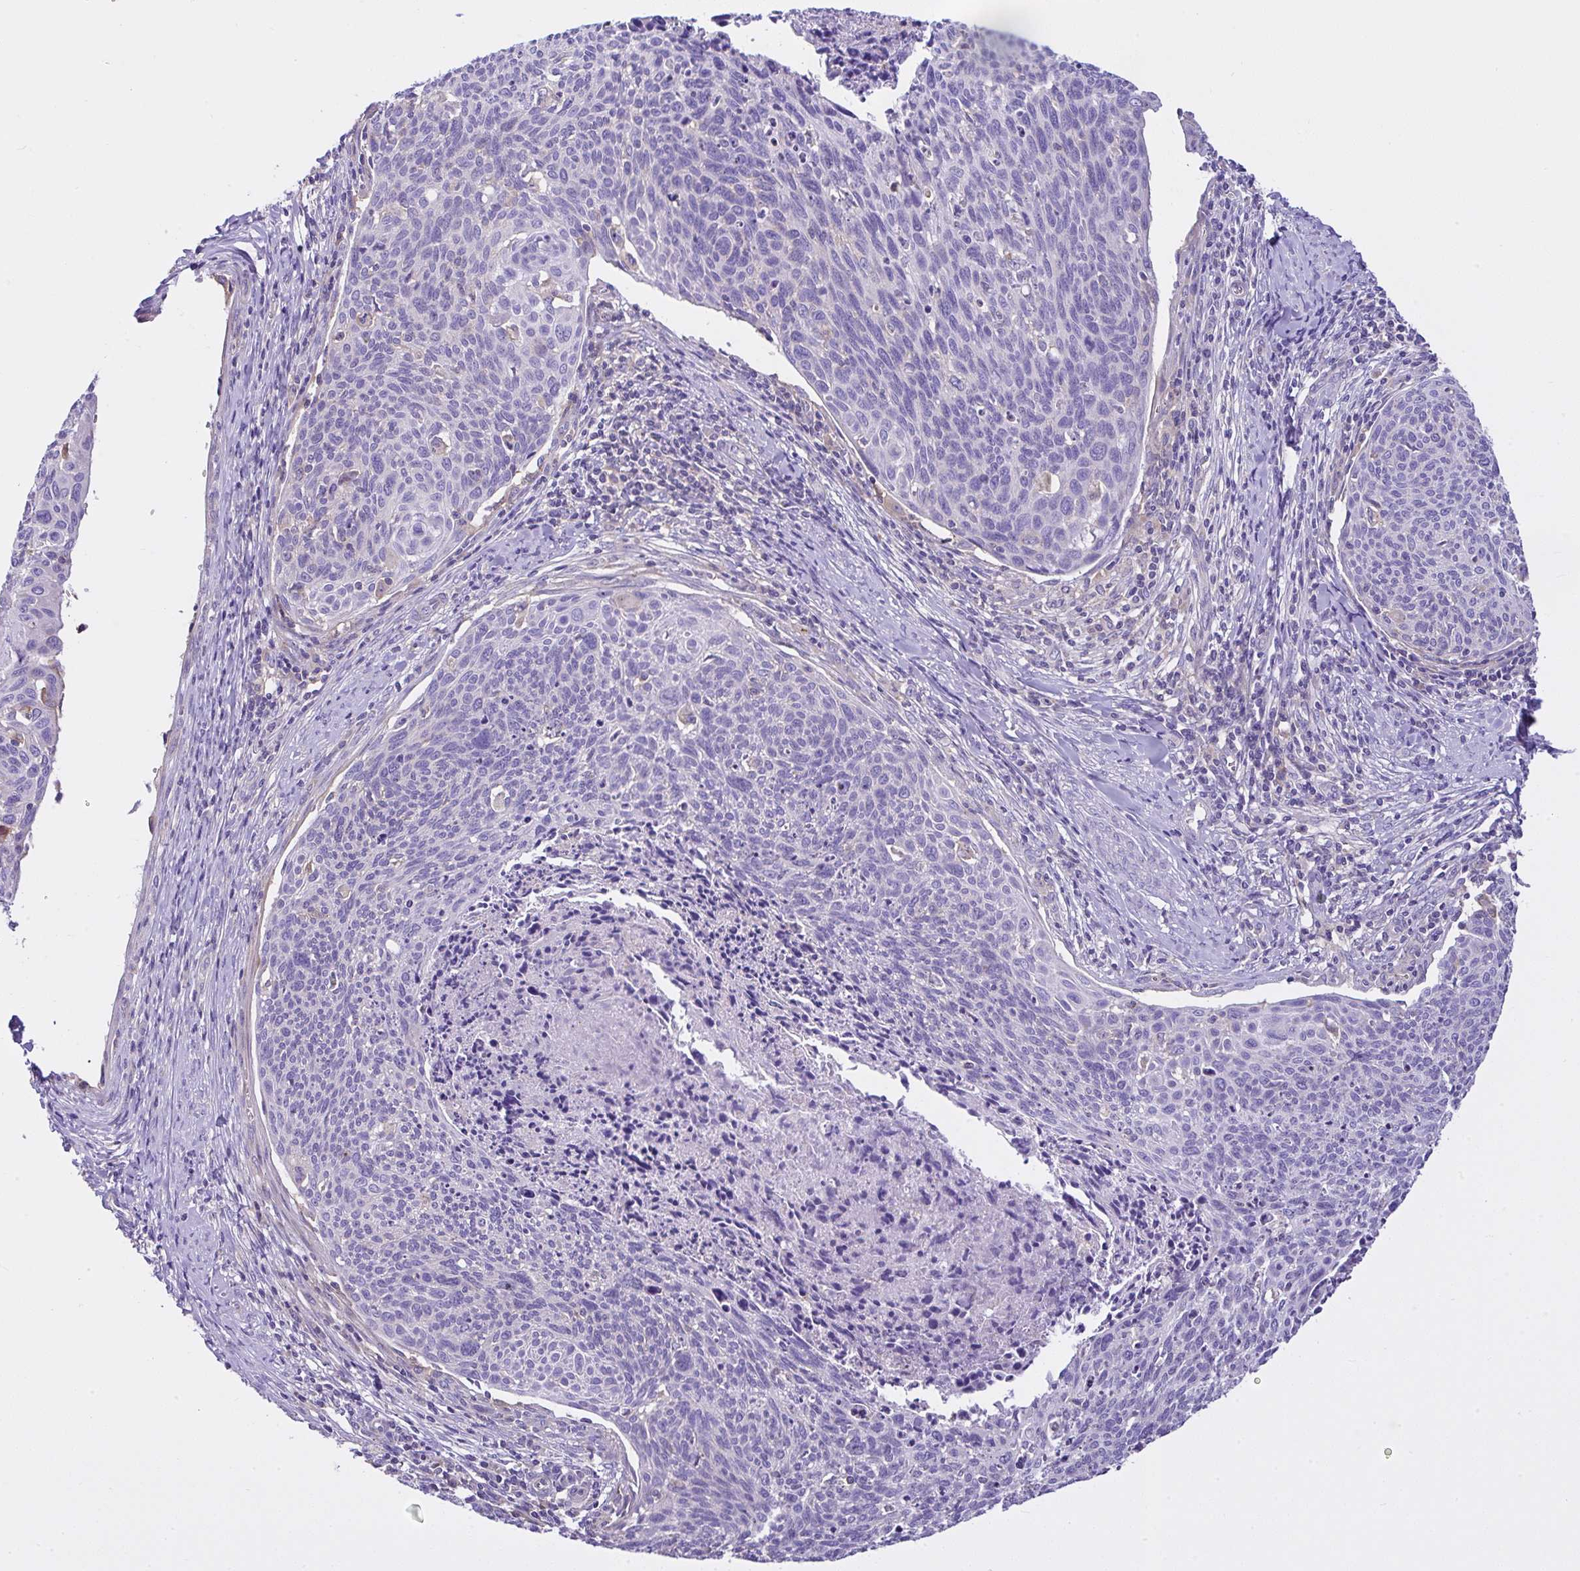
{"staining": {"intensity": "negative", "quantity": "none", "location": "none"}, "tissue": "cervical cancer", "cell_type": "Tumor cells", "image_type": "cancer", "snomed": [{"axis": "morphology", "description": "Squamous cell carcinoma, NOS"}, {"axis": "topography", "description": "Cervix"}], "caption": "Image shows no protein staining in tumor cells of squamous cell carcinoma (cervical) tissue. (Stains: DAB IHC with hematoxylin counter stain, Microscopy: brightfield microscopy at high magnification).", "gene": "CCDC142", "patient": {"sex": "female", "age": 49}}